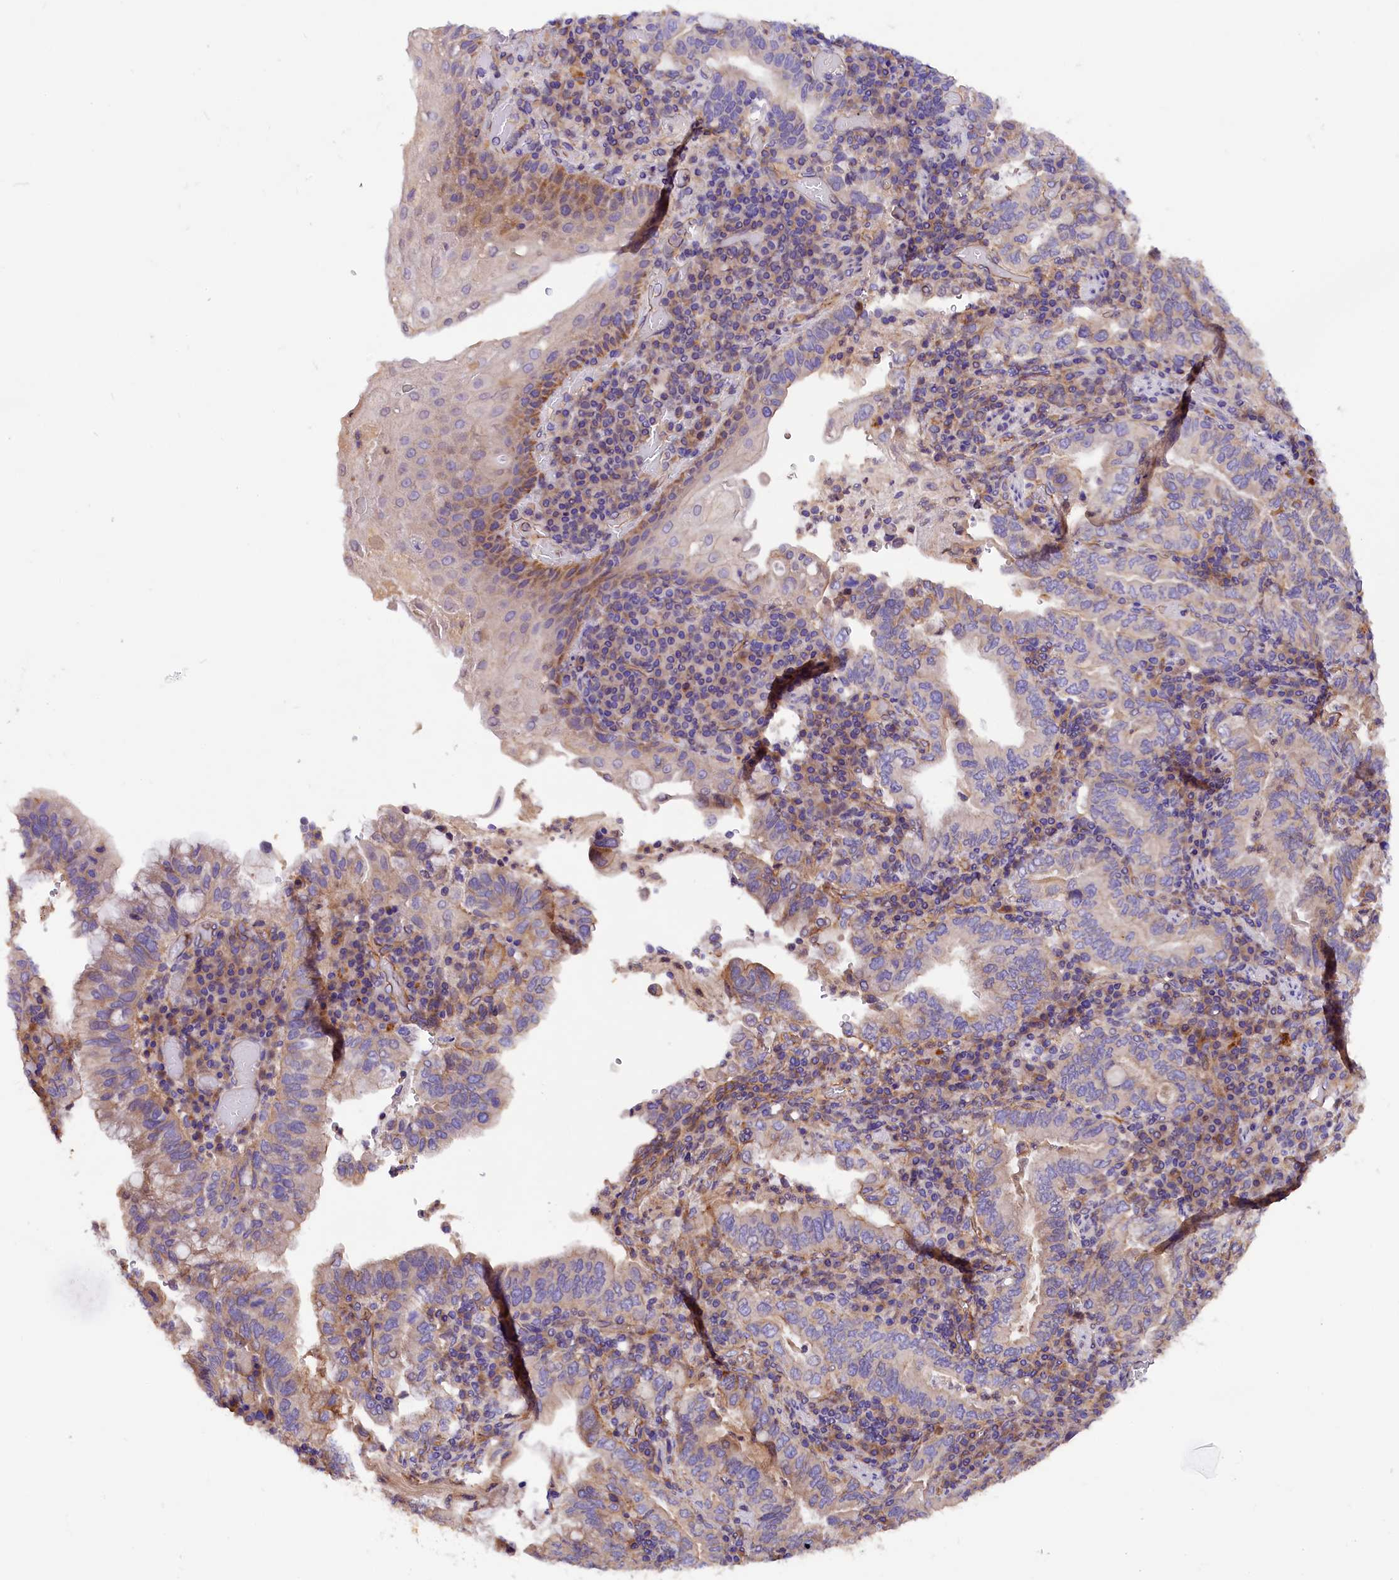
{"staining": {"intensity": "weak", "quantity": "25%-75%", "location": "cytoplasmic/membranous"}, "tissue": "stomach cancer", "cell_type": "Tumor cells", "image_type": "cancer", "snomed": [{"axis": "morphology", "description": "Normal tissue, NOS"}, {"axis": "morphology", "description": "Adenocarcinoma, NOS"}, {"axis": "topography", "description": "Esophagus"}, {"axis": "topography", "description": "Stomach, upper"}, {"axis": "topography", "description": "Peripheral nerve tissue"}], "caption": "Adenocarcinoma (stomach) was stained to show a protein in brown. There is low levels of weak cytoplasmic/membranous positivity in about 25%-75% of tumor cells.", "gene": "ERMARD", "patient": {"sex": "male", "age": 62}}